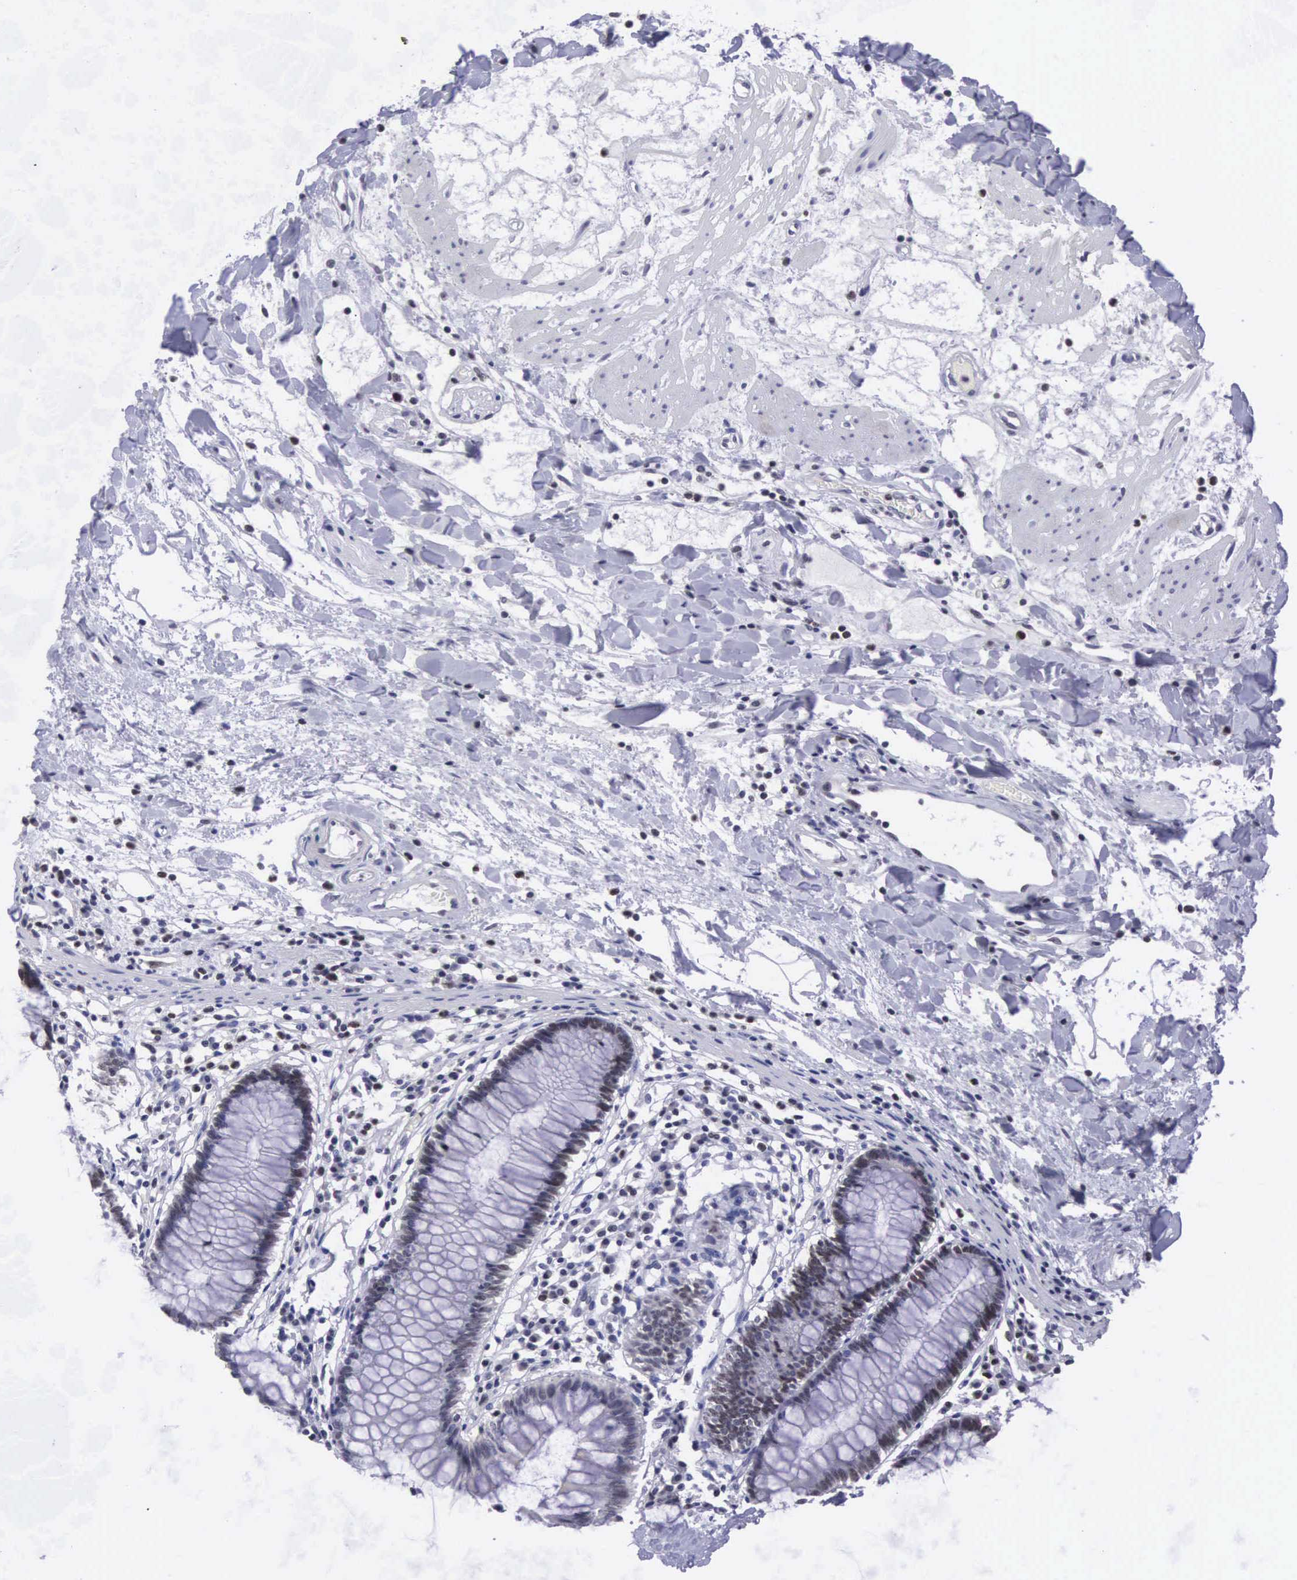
{"staining": {"intensity": "negative", "quantity": "none", "location": "none"}, "tissue": "colon", "cell_type": "Endothelial cells", "image_type": "normal", "snomed": [{"axis": "morphology", "description": "Normal tissue, NOS"}, {"axis": "topography", "description": "Colon"}], "caption": "Immunohistochemistry of benign colon shows no expression in endothelial cells.", "gene": "VRK1", "patient": {"sex": "female", "age": 55}}